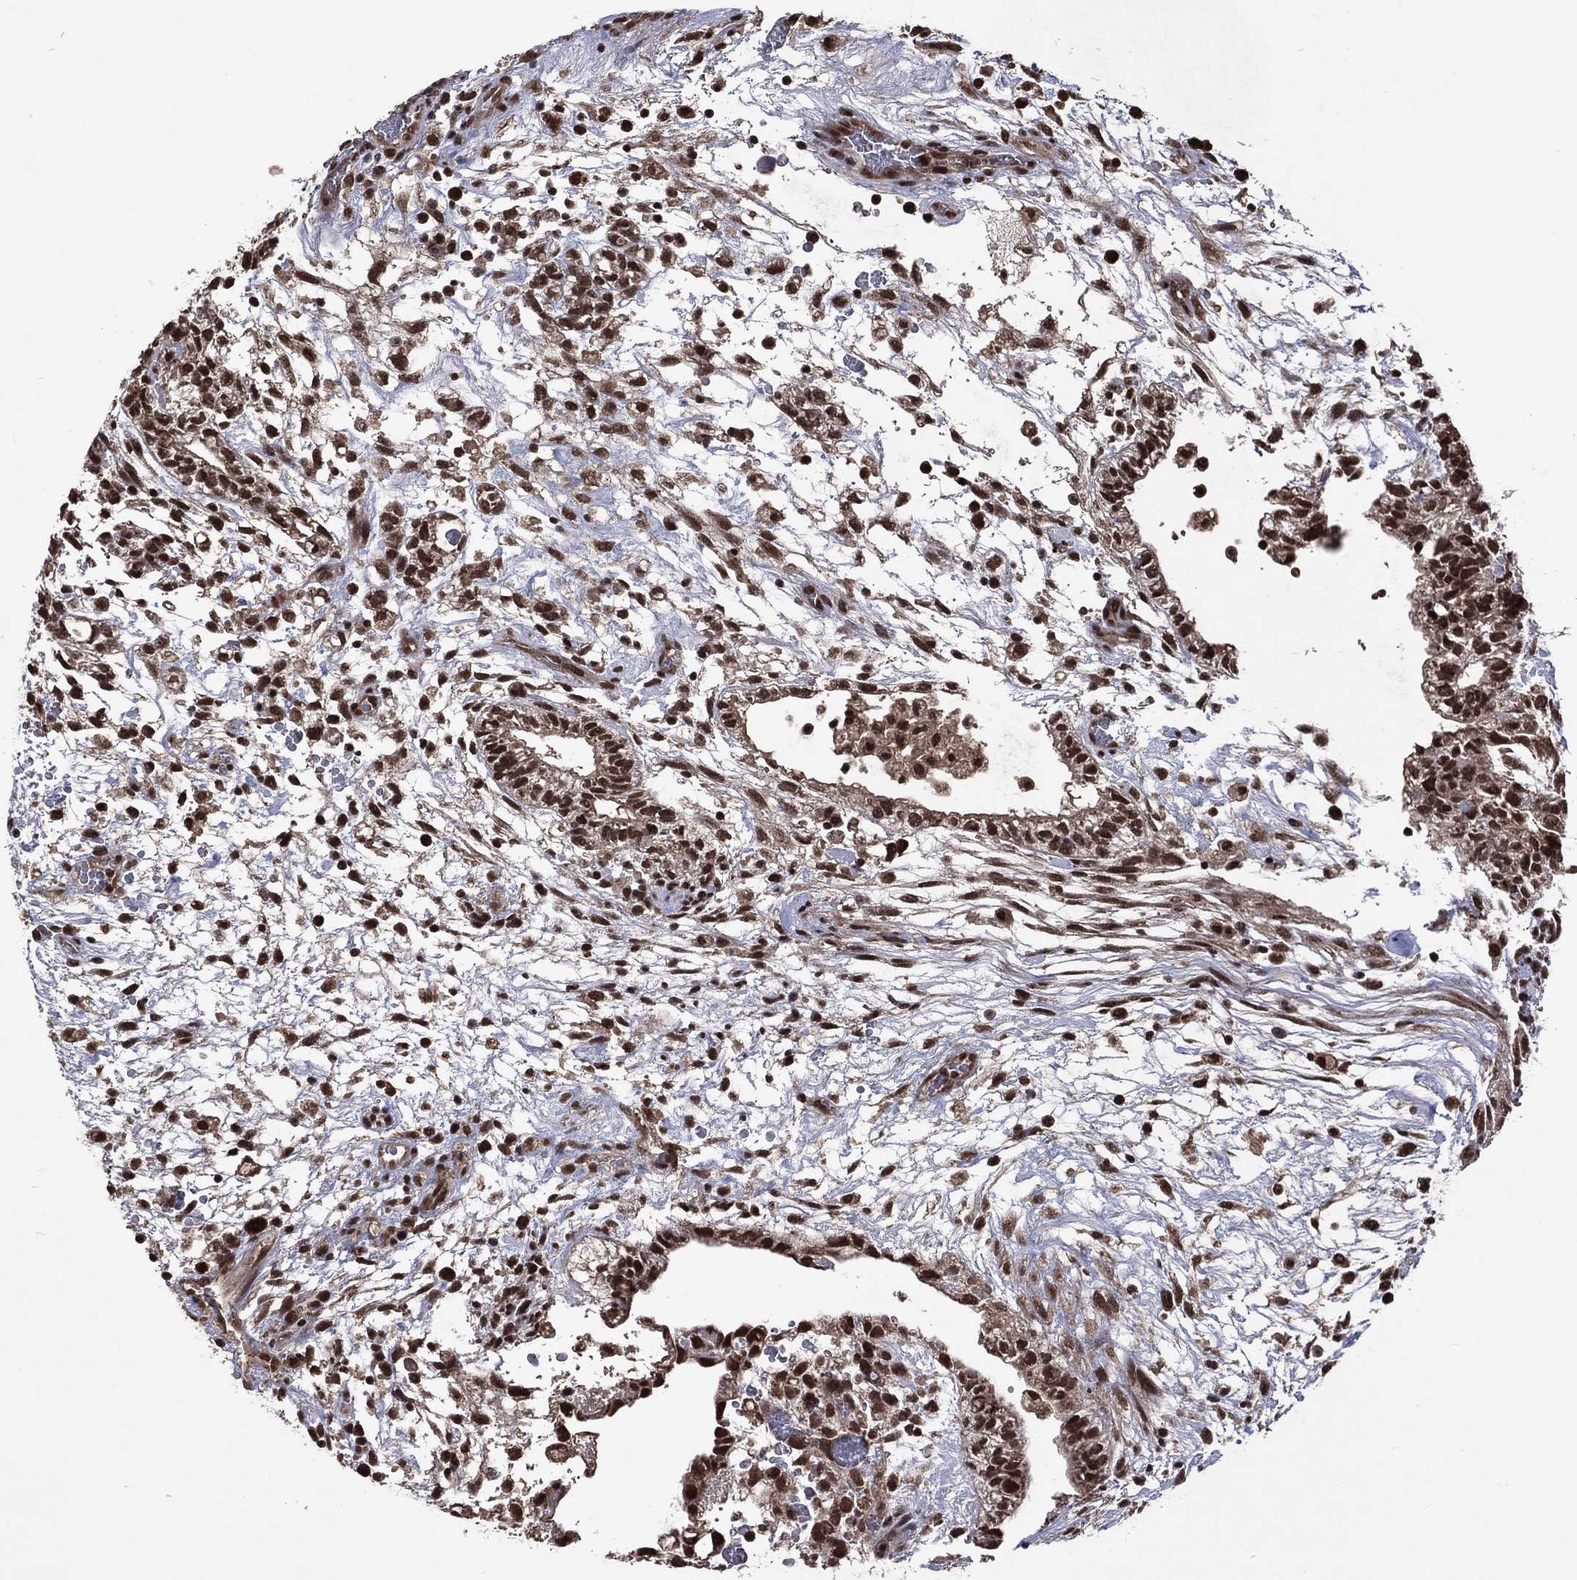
{"staining": {"intensity": "strong", "quantity": ">75%", "location": "nuclear"}, "tissue": "testis cancer", "cell_type": "Tumor cells", "image_type": "cancer", "snomed": [{"axis": "morphology", "description": "Normal tissue, NOS"}, {"axis": "morphology", "description": "Carcinoma, Embryonal, NOS"}, {"axis": "topography", "description": "Testis"}], "caption": "Immunohistochemical staining of testis cancer shows high levels of strong nuclear protein staining in approximately >75% of tumor cells.", "gene": "DMAP1", "patient": {"sex": "male", "age": 32}}